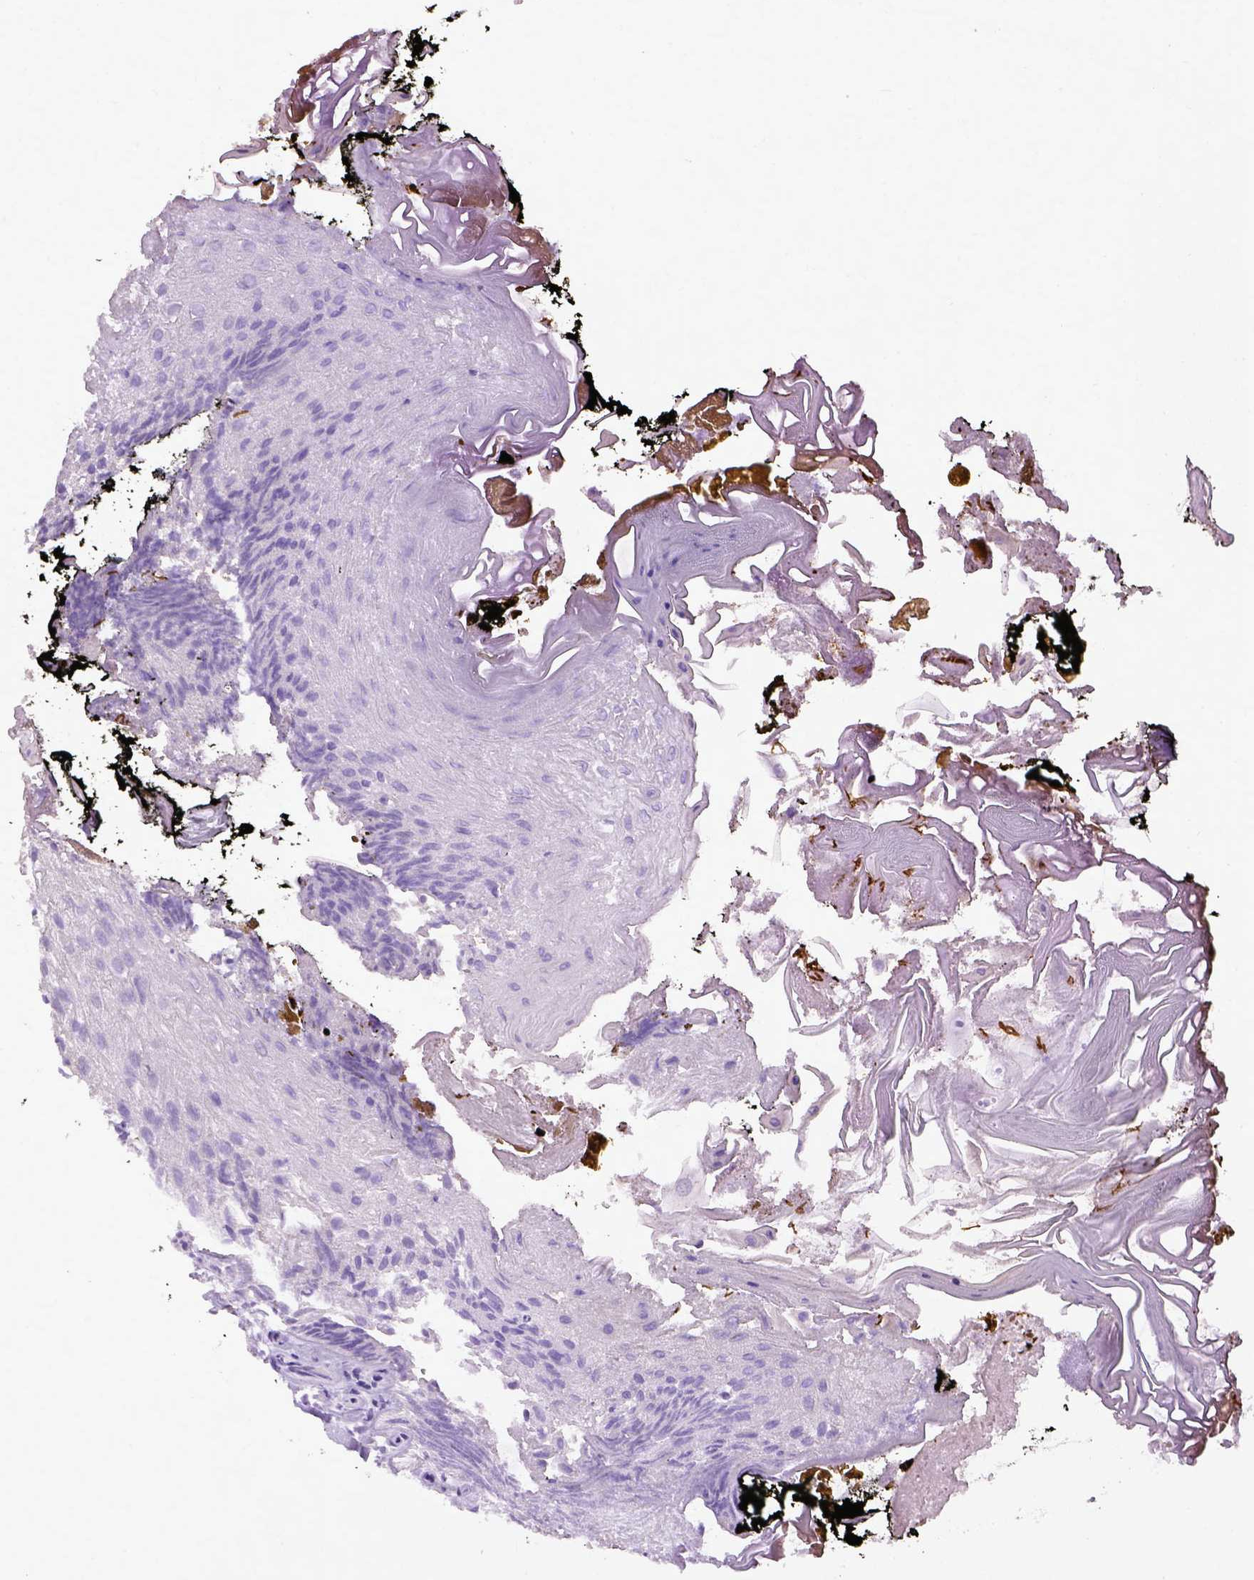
{"staining": {"intensity": "negative", "quantity": "none", "location": "none"}, "tissue": "oral mucosa", "cell_type": "Squamous epithelial cells", "image_type": "normal", "snomed": [{"axis": "morphology", "description": "Normal tissue, NOS"}, {"axis": "morphology", "description": "Squamous cell carcinoma, NOS"}, {"axis": "topography", "description": "Oral tissue"}, {"axis": "topography", "description": "Head-Neck"}], "caption": "IHC histopathology image of unremarkable oral mucosa stained for a protein (brown), which demonstrates no expression in squamous epithelial cells. (Immunohistochemistry, brightfield microscopy, high magnification).", "gene": "CYP24A1", "patient": {"sex": "male", "age": 69}}